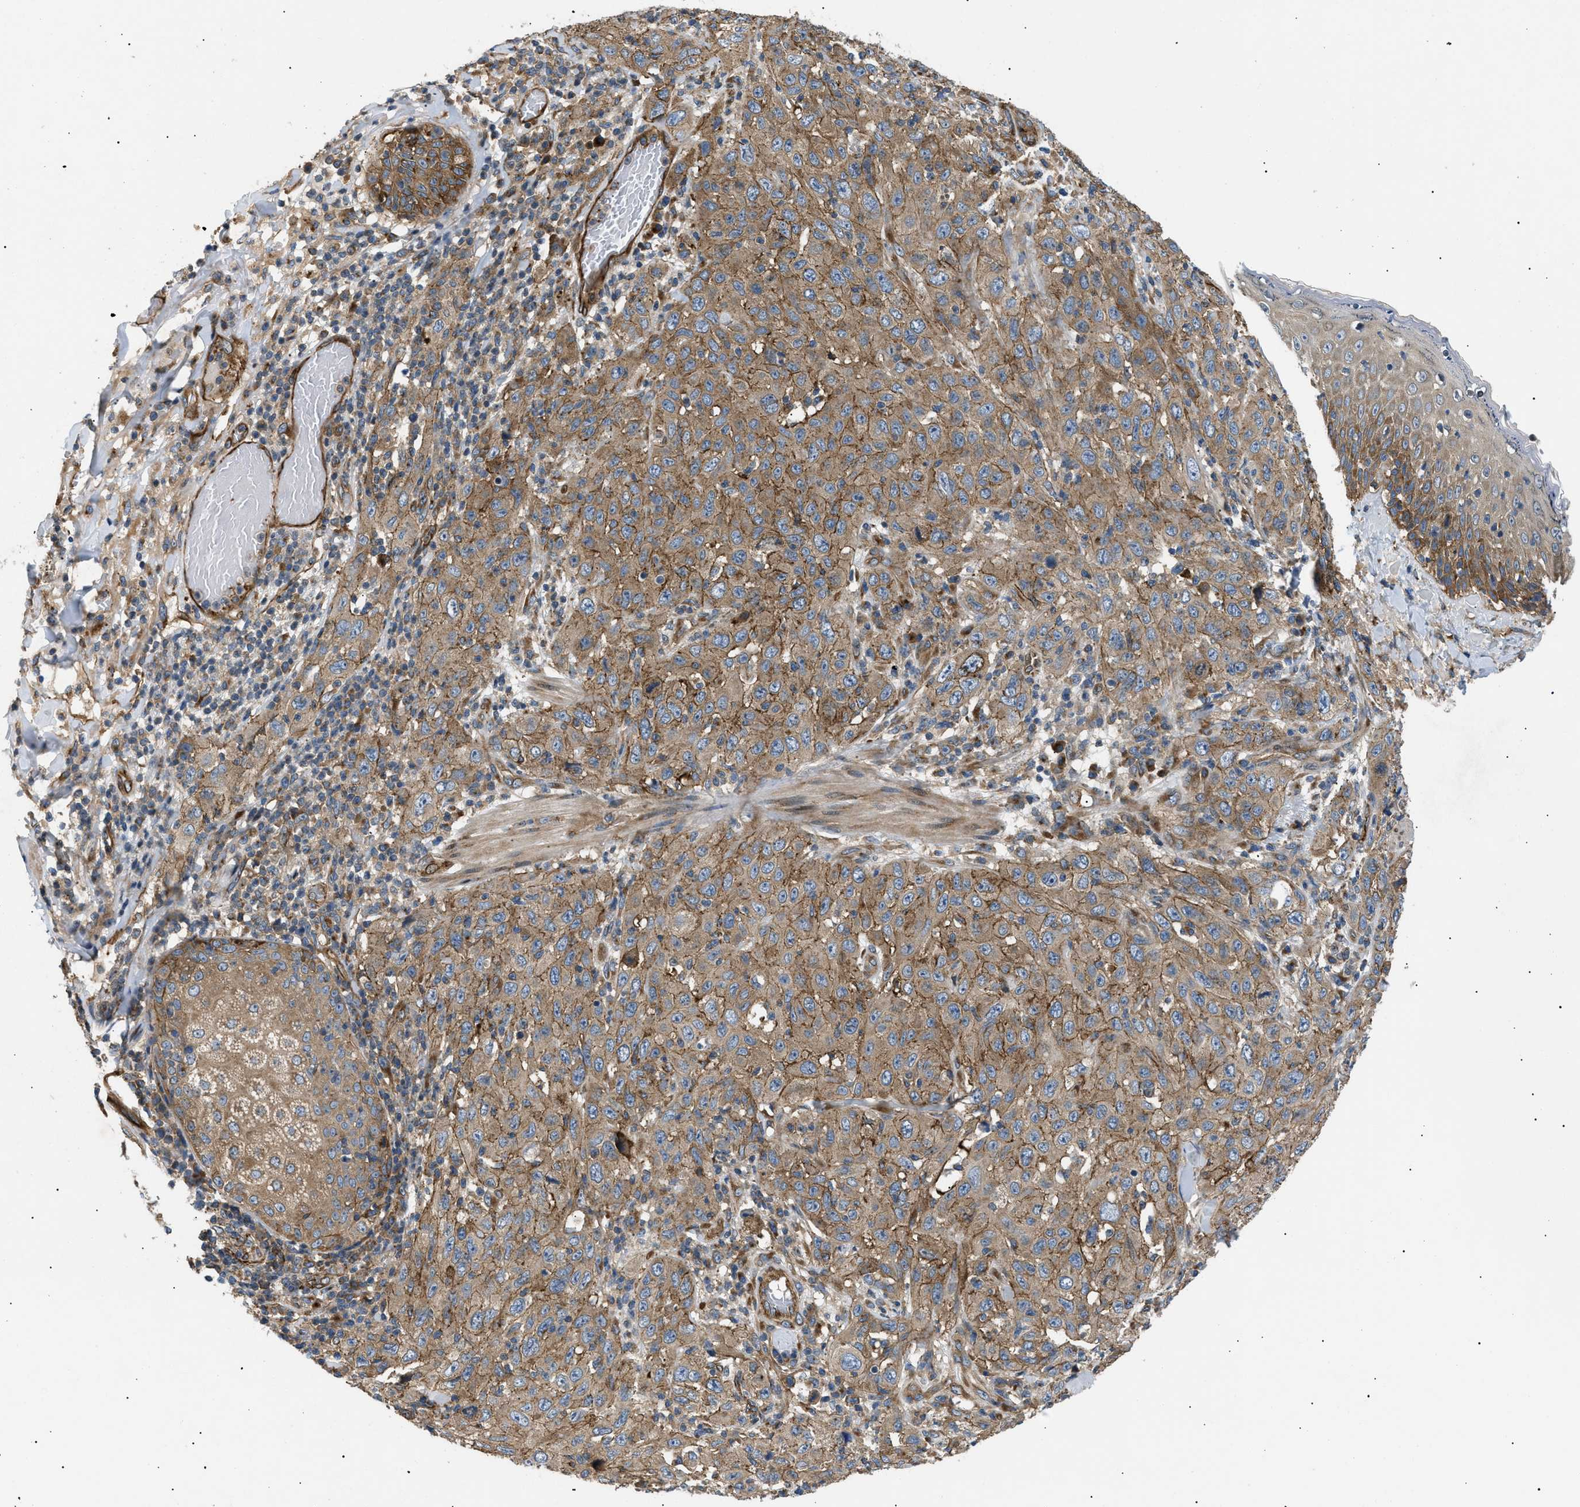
{"staining": {"intensity": "moderate", "quantity": ">75%", "location": "cytoplasmic/membranous"}, "tissue": "skin cancer", "cell_type": "Tumor cells", "image_type": "cancer", "snomed": [{"axis": "morphology", "description": "Squamous cell carcinoma, NOS"}, {"axis": "topography", "description": "Skin"}], "caption": "A brown stain highlights moderate cytoplasmic/membranous expression of a protein in human skin cancer tumor cells.", "gene": "LYSMD3", "patient": {"sex": "female", "age": 88}}